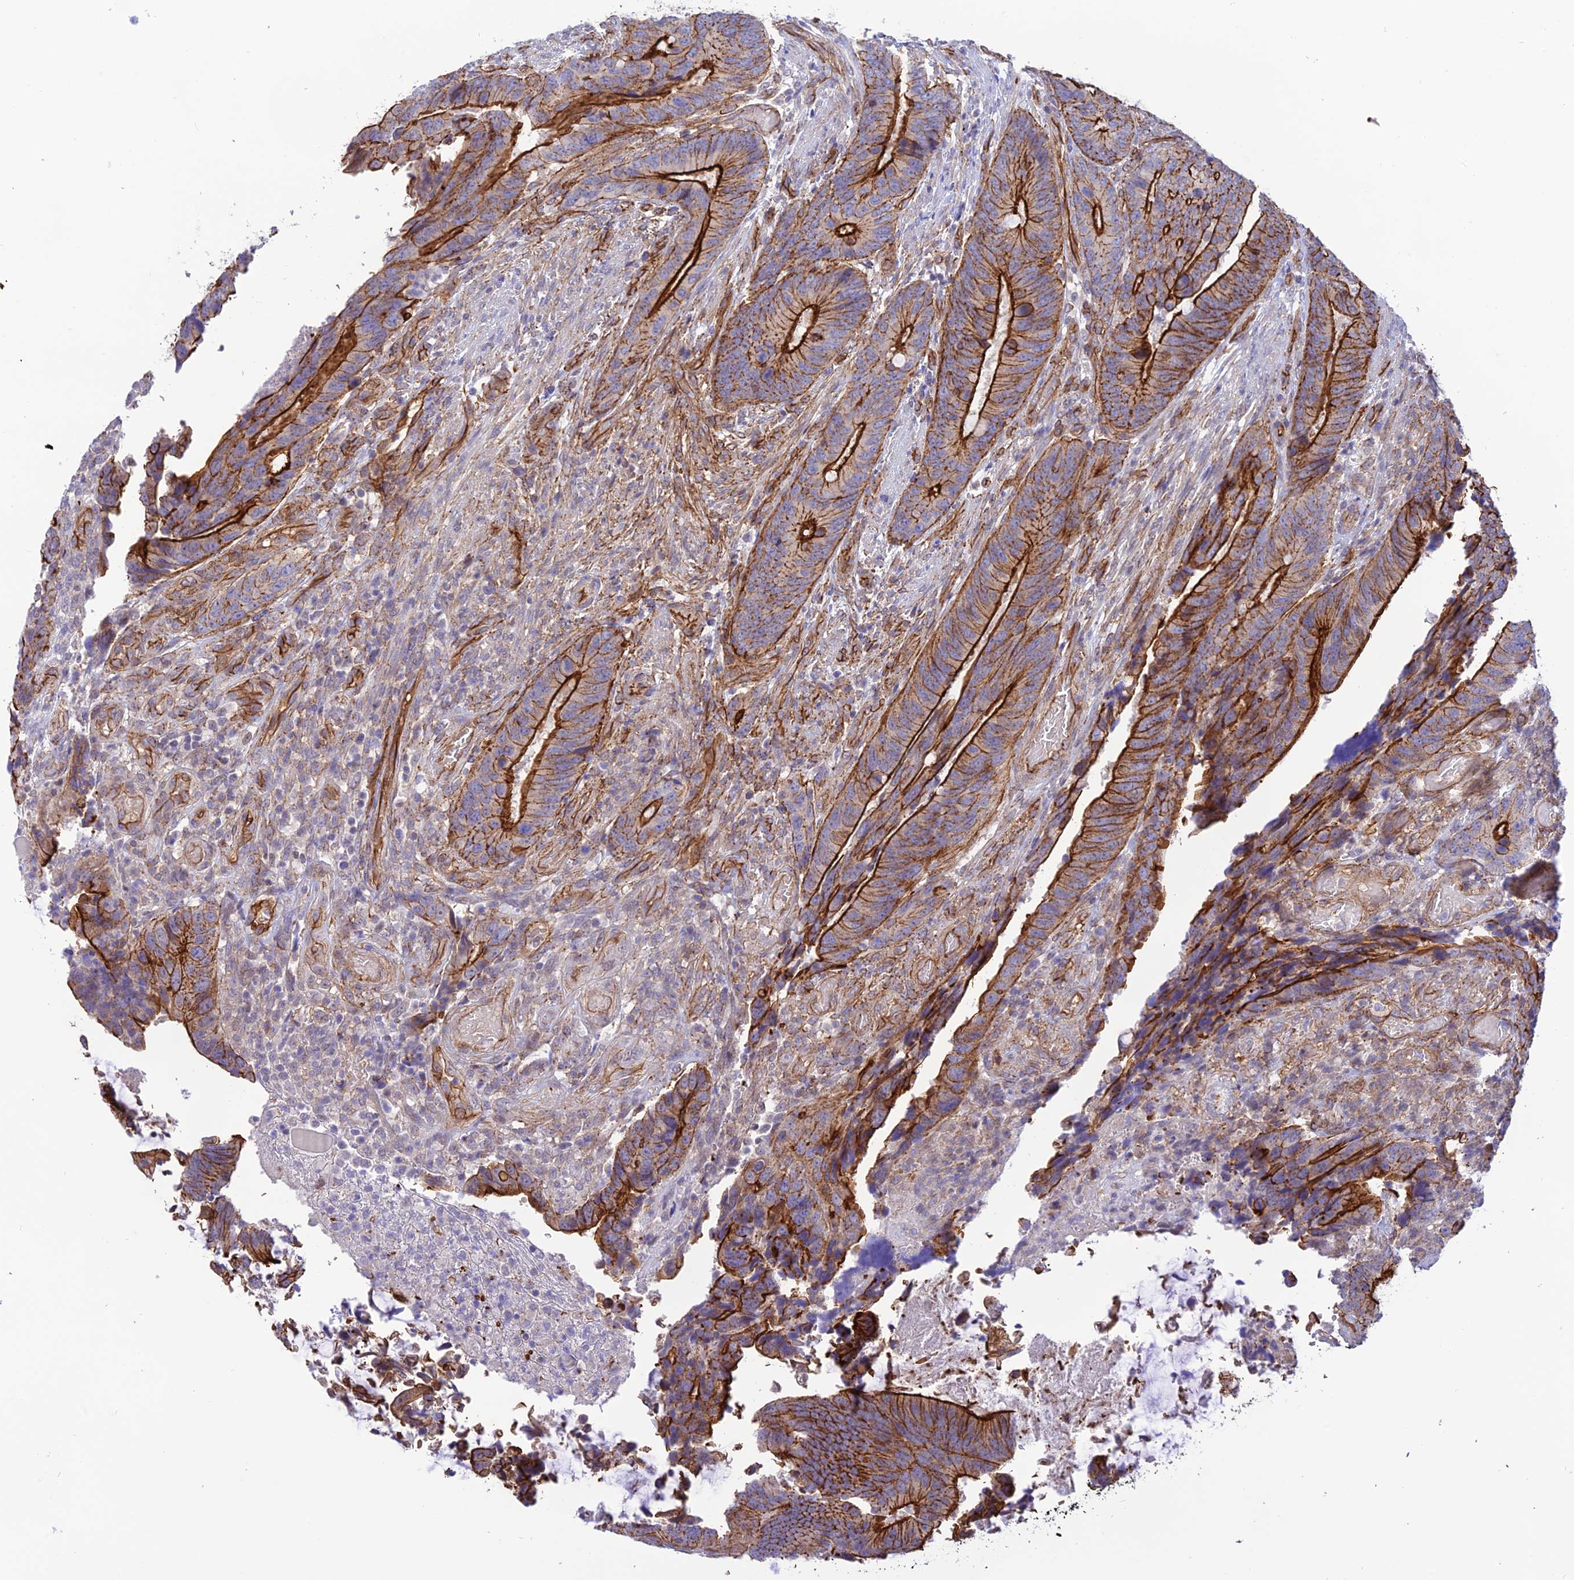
{"staining": {"intensity": "strong", "quantity": "25%-75%", "location": "cytoplasmic/membranous"}, "tissue": "colorectal cancer", "cell_type": "Tumor cells", "image_type": "cancer", "snomed": [{"axis": "morphology", "description": "Adenocarcinoma, NOS"}, {"axis": "topography", "description": "Colon"}], "caption": "Human colorectal cancer (adenocarcinoma) stained with a brown dye shows strong cytoplasmic/membranous positive staining in about 25%-75% of tumor cells.", "gene": "YPEL5", "patient": {"sex": "male", "age": 87}}